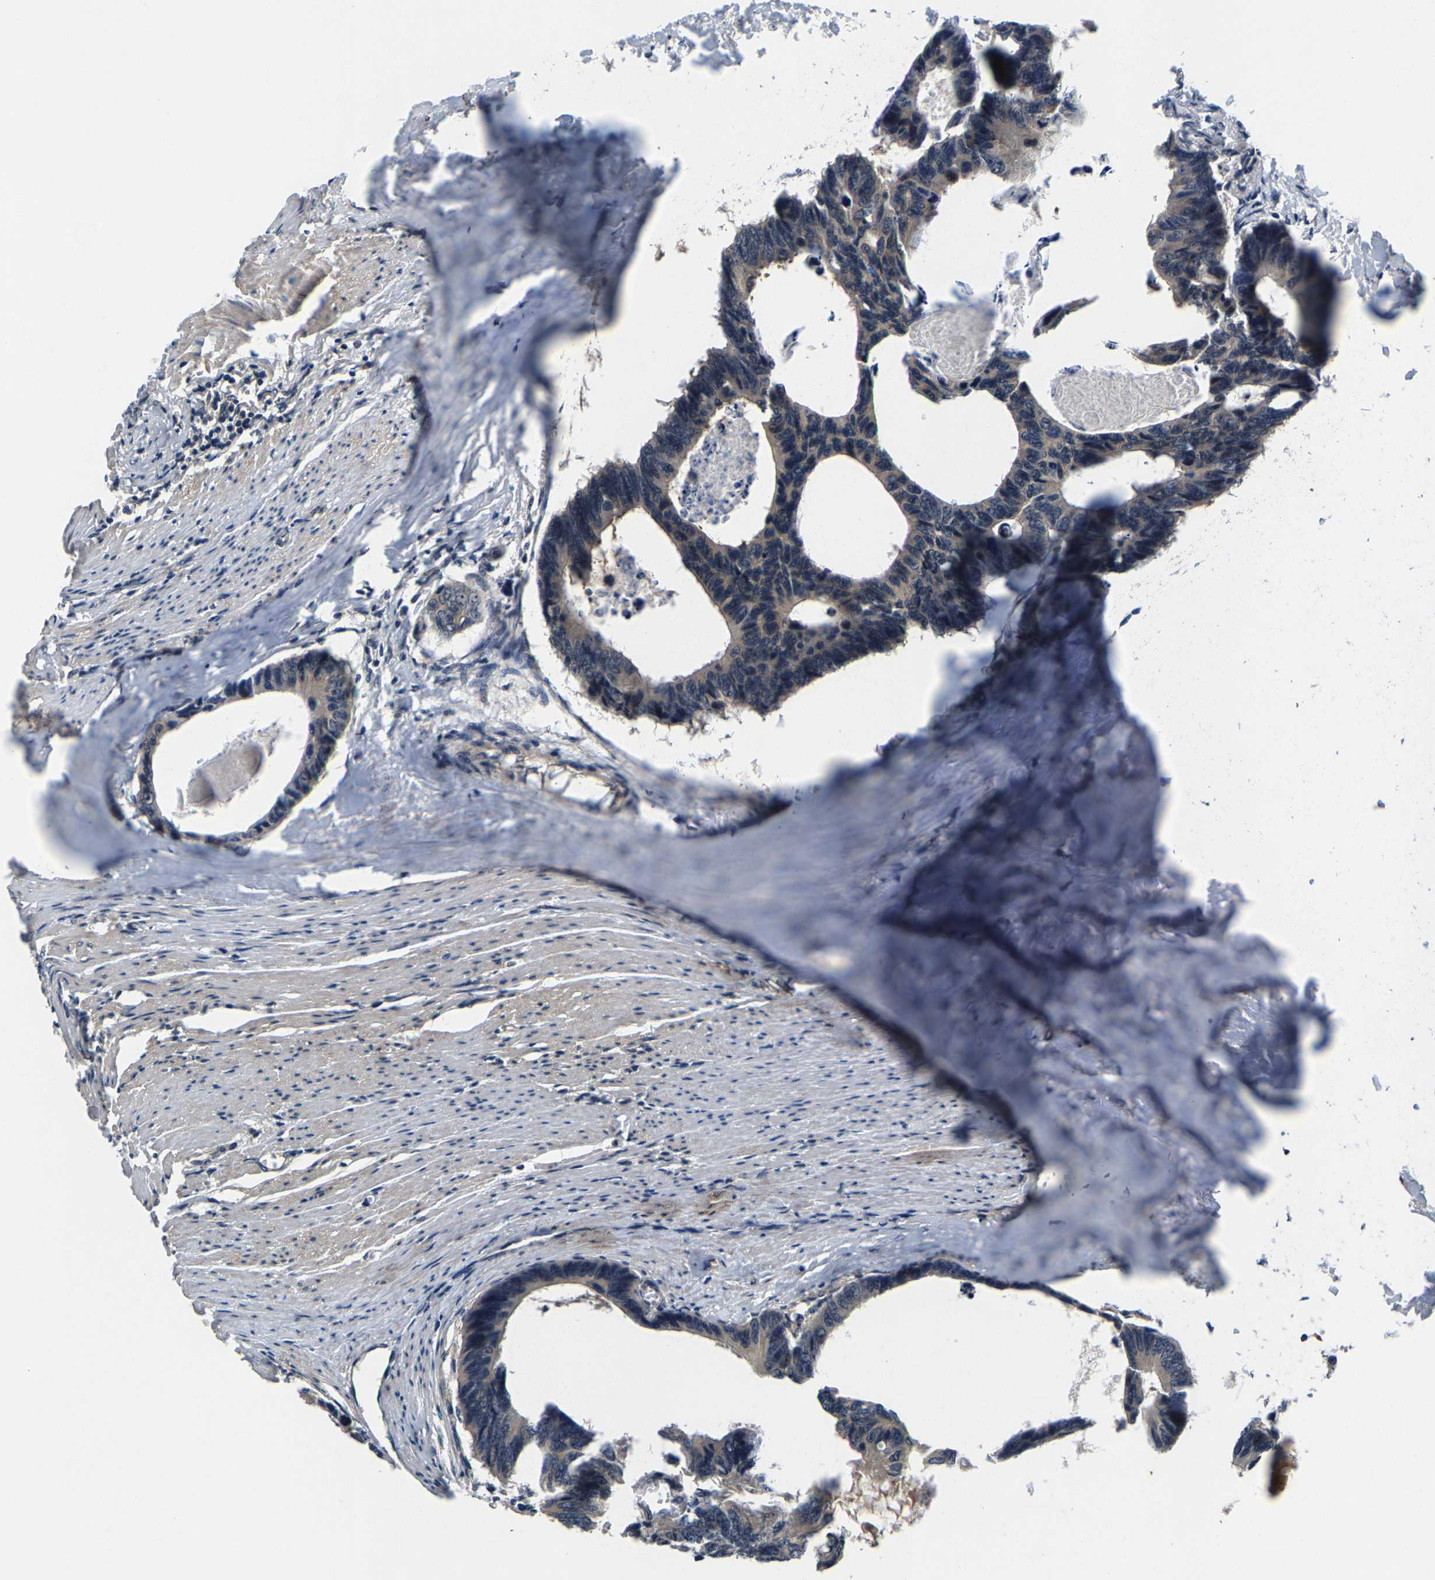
{"staining": {"intensity": "negative", "quantity": "none", "location": "none"}, "tissue": "colorectal cancer", "cell_type": "Tumor cells", "image_type": "cancer", "snomed": [{"axis": "morphology", "description": "Adenocarcinoma, NOS"}, {"axis": "topography", "description": "Colon"}], "caption": "Histopathology image shows no significant protein expression in tumor cells of colorectal cancer (adenocarcinoma). (DAB immunohistochemistry, high magnification).", "gene": "HUWE1", "patient": {"sex": "female", "age": 55}}